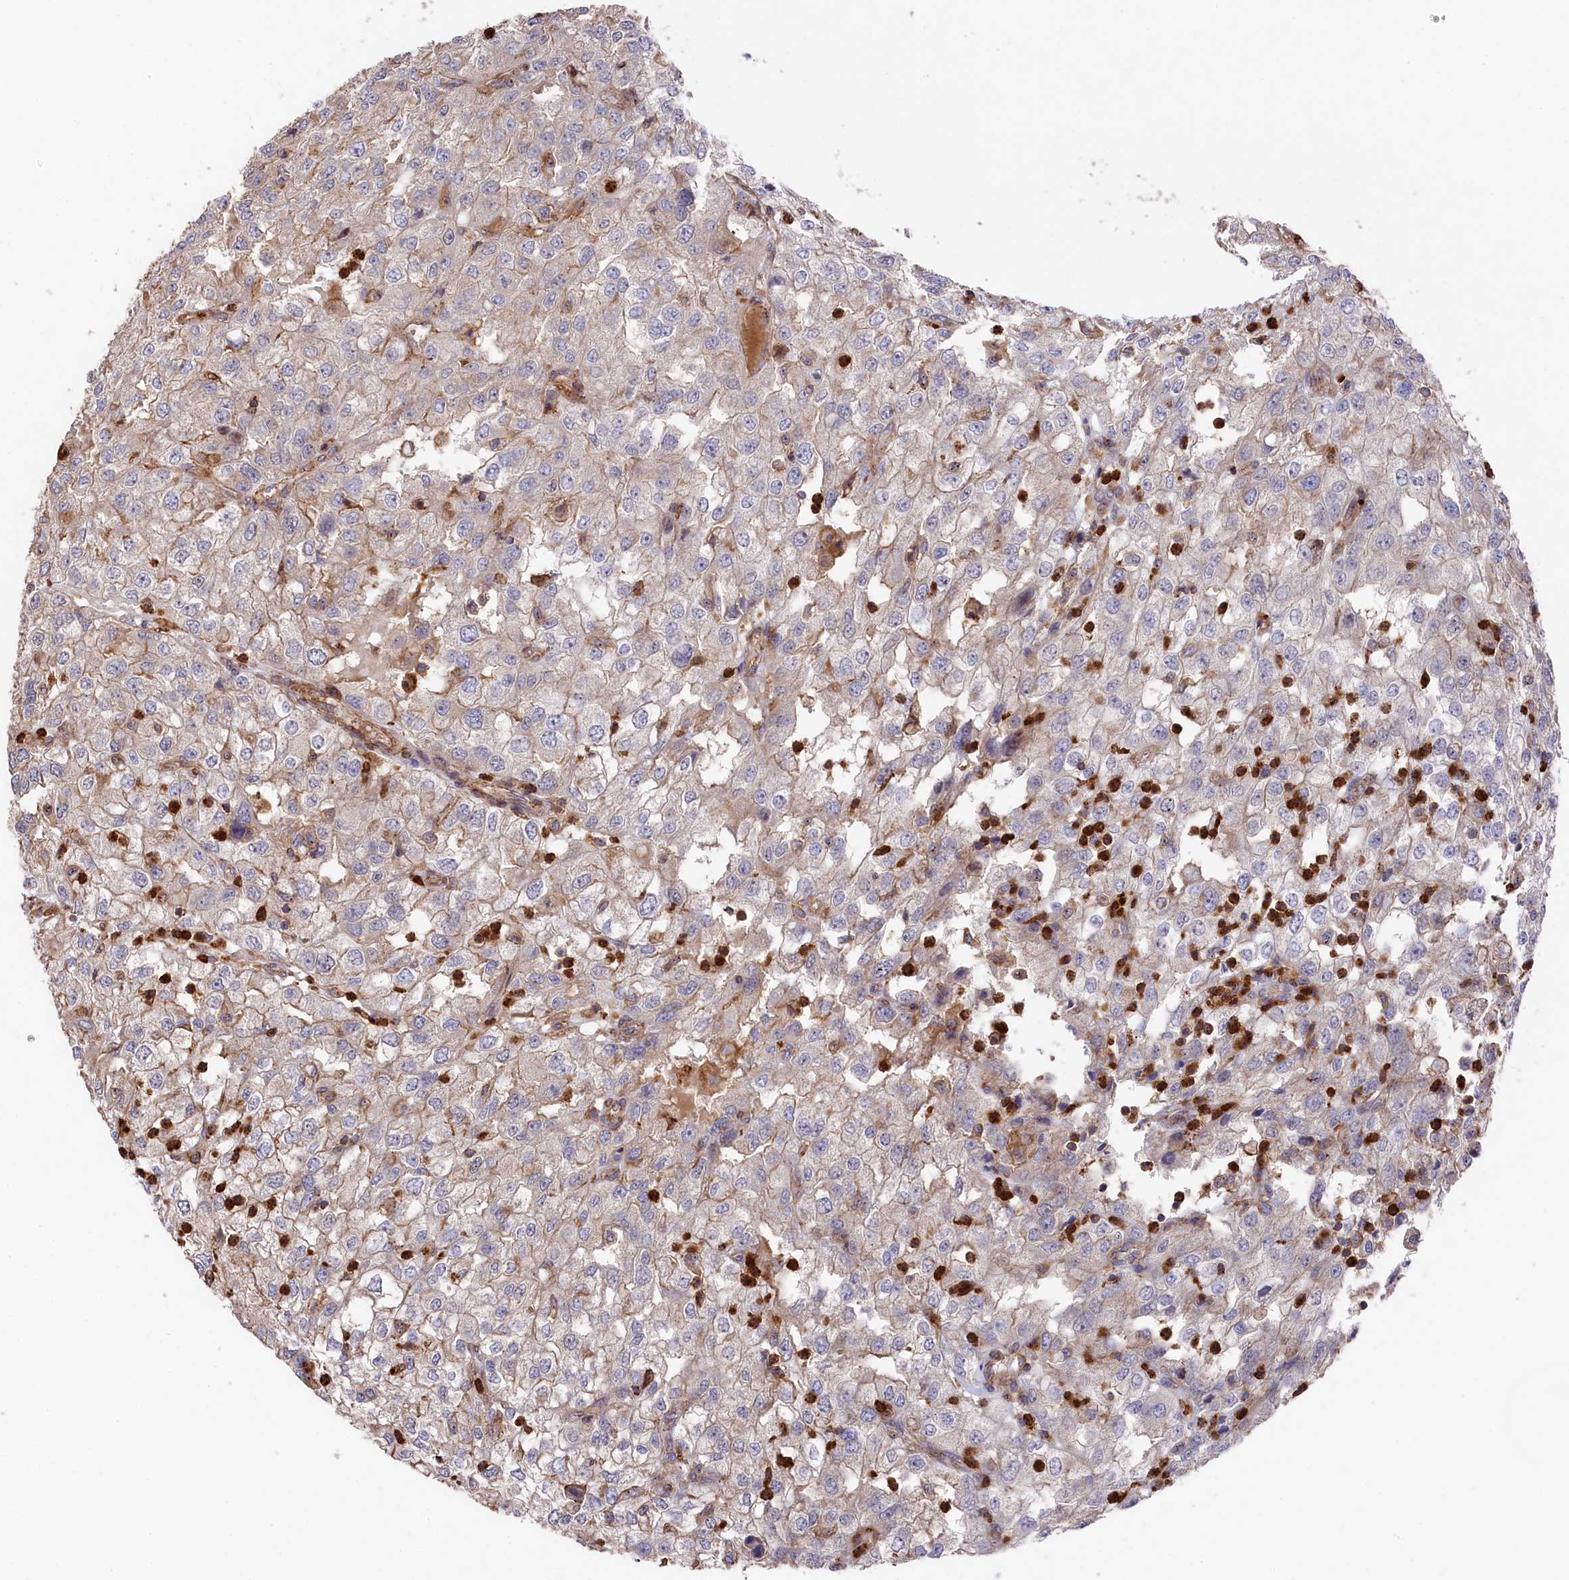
{"staining": {"intensity": "negative", "quantity": "none", "location": "none"}, "tissue": "renal cancer", "cell_type": "Tumor cells", "image_type": "cancer", "snomed": [{"axis": "morphology", "description": "Adenocarcinoma, NOS"}, {"axis": "topography", "description": "Kidney"}], "caption": "Immunohistochemistry (IHC) photomicrograph of renal adenocarcinoma stained for a protein (brown), which shows no expression in tumor cells.", "gene": "RAPSN", "patient": {"sex": "female", "age": 54}}